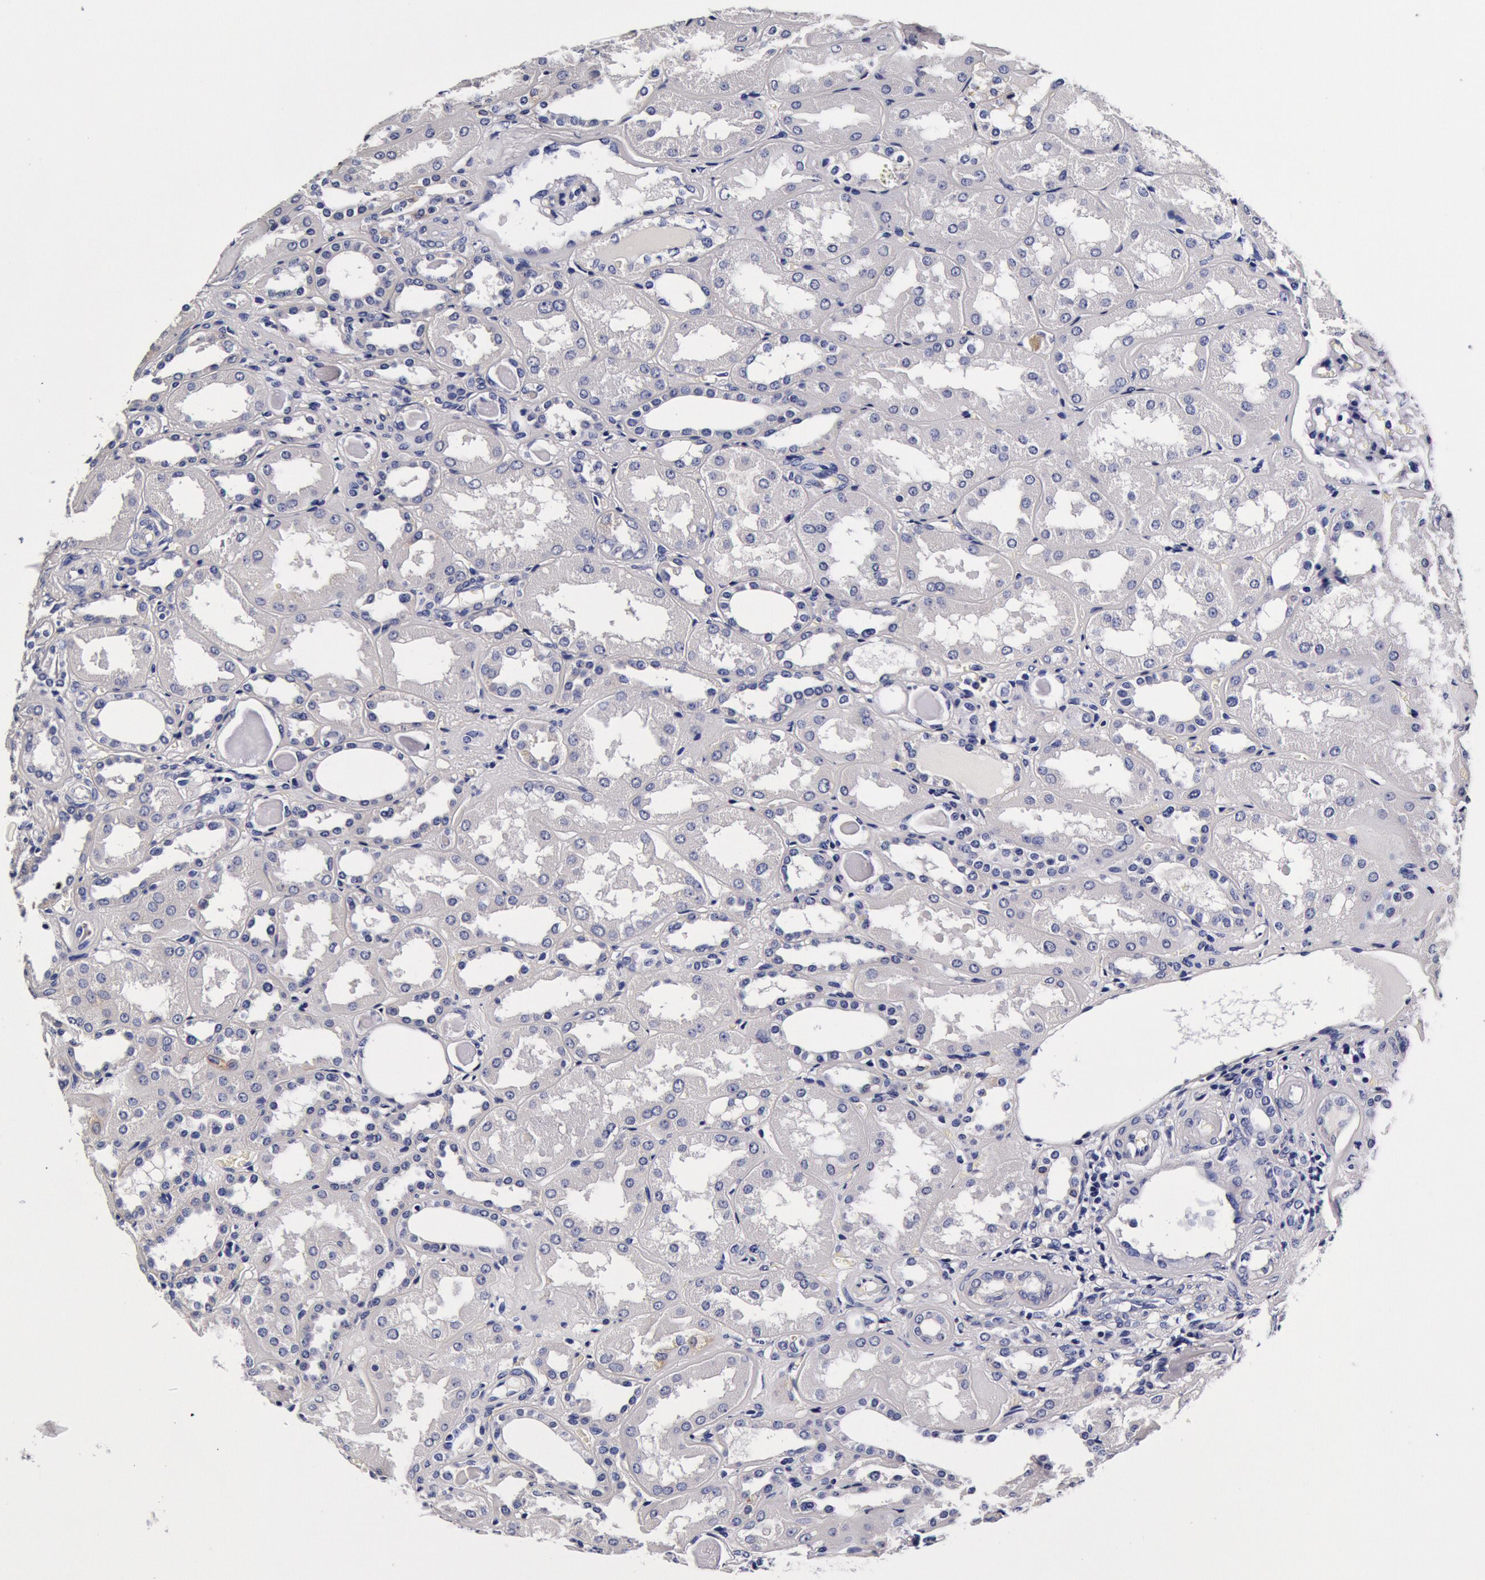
{"staining": {"intensity": "negative", "quantity": "none", "location": "none"}, "tissue": "kidney", "cell_type": "Cells in glomeruli", "image_type": "normal", "snomed": [{"axis": "morphology", "description": "Normal tissue, NOS"}, {"axis": "topography", "description": "Kidney"}], "caption": "Cells in glomeruli show no significant expression in normal kidney. (Brightfield microscopy of DAB (3,3'-diaminobenzidine) immunohistochemistry (IHC) at high magnification).", "gene": "CCDC22", "patient": {"sex": "male", "age": 61}}